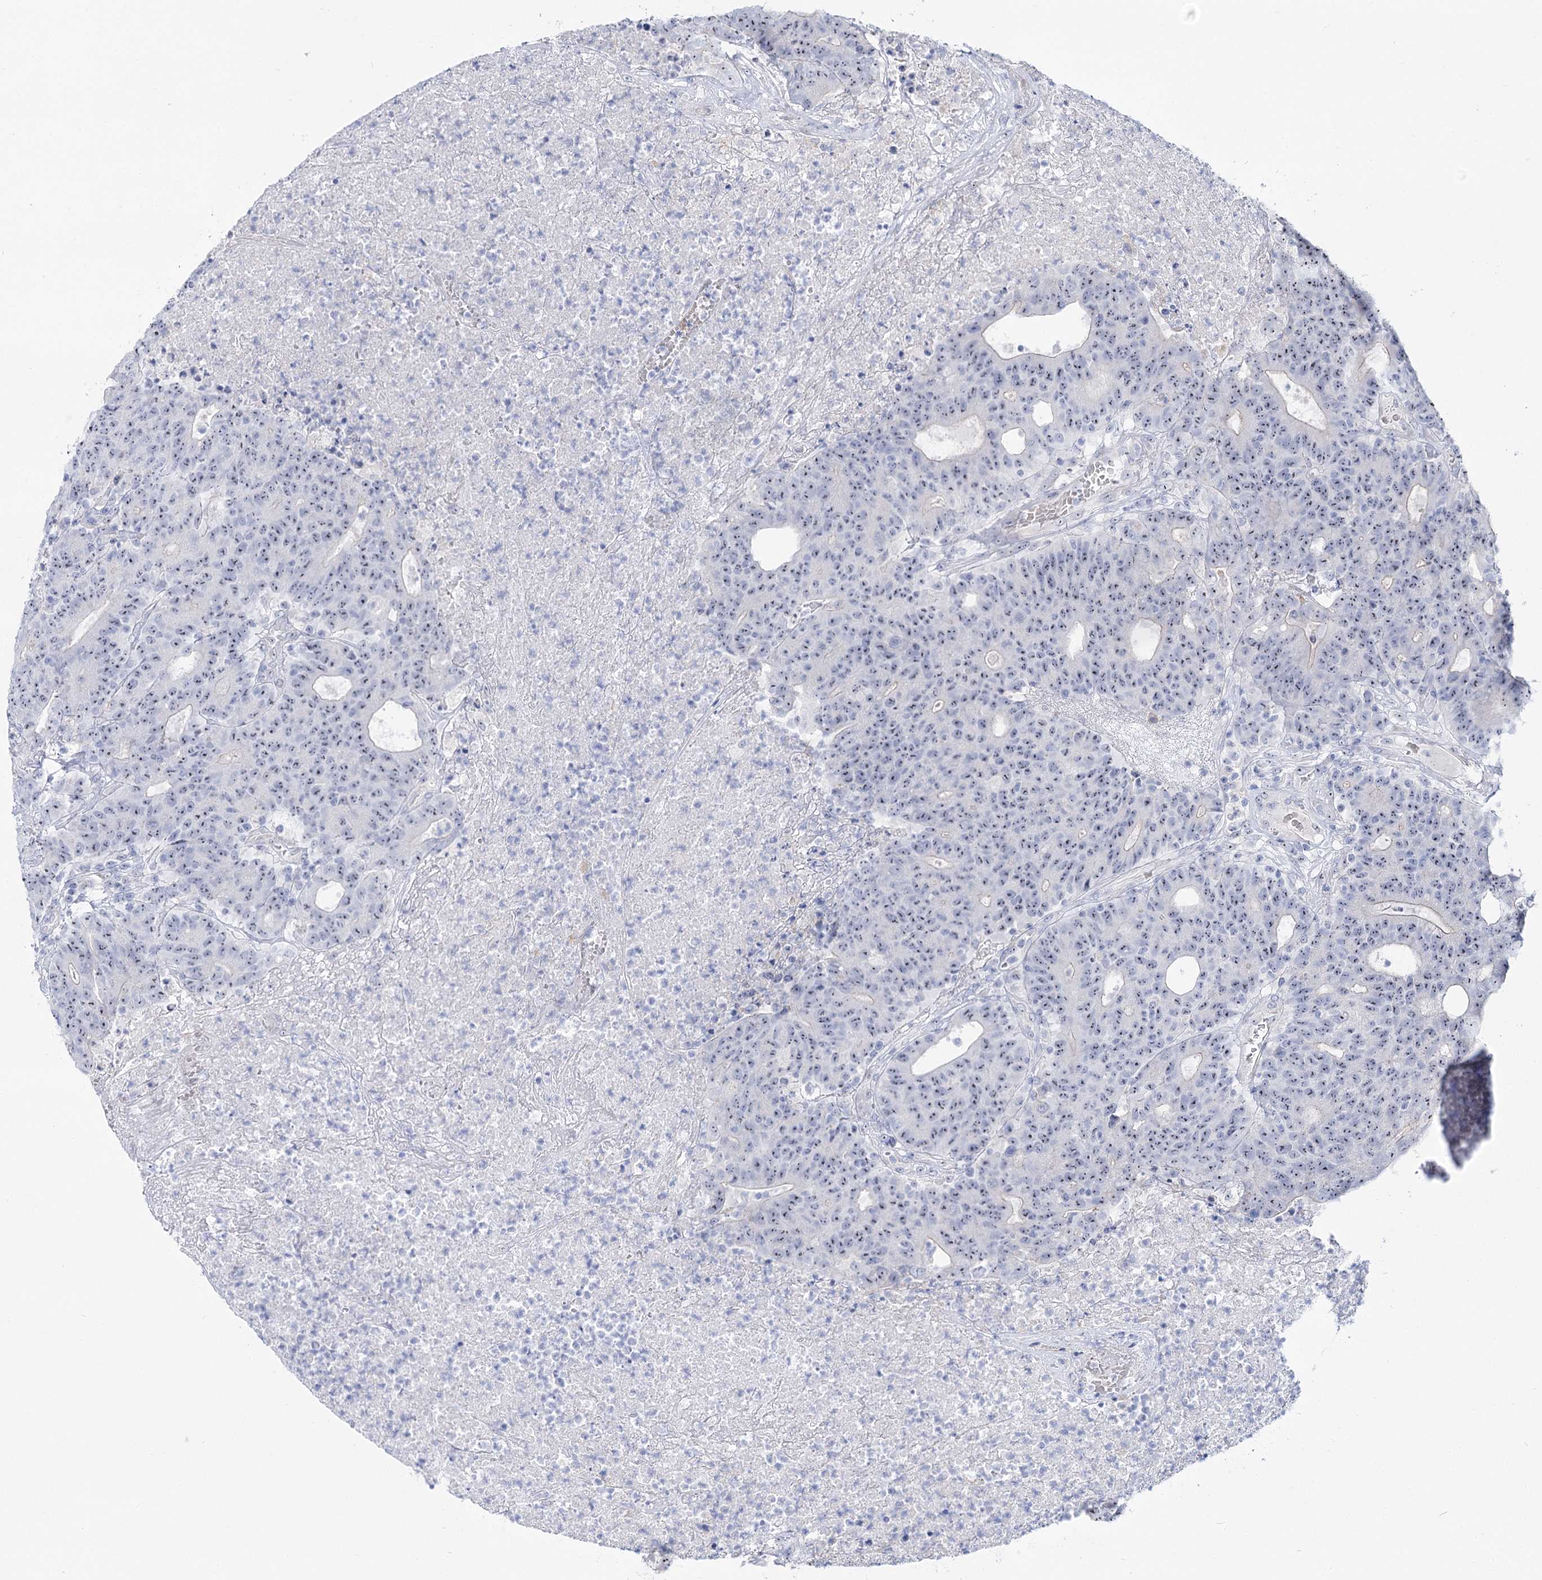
{"staining": {"intensity": "weak", "quantity": "25%-75%", "location": "nuclear"}, "tissue": "colorectal cancer", "cell_type": "Tumor cells", "image_type": "cancer", "snomed": [{"axis": "morphology", "description": "Adenocarcinoma, NOS"}, {"axis": "topography", "description": "Colon"}], "caption": "The histopathology image reveals immunohistochemical staining of adenocarcinoma (colorectal). There is weak nuclear positivity is seen in about 25%-75% of tumor cells. Using DAB (brown) and hematoxylin (blue) stains, captured at high magnification using brightfield microscopy.", "gene": "SUOX", "patient": {"sex": "female", "age": 75}}